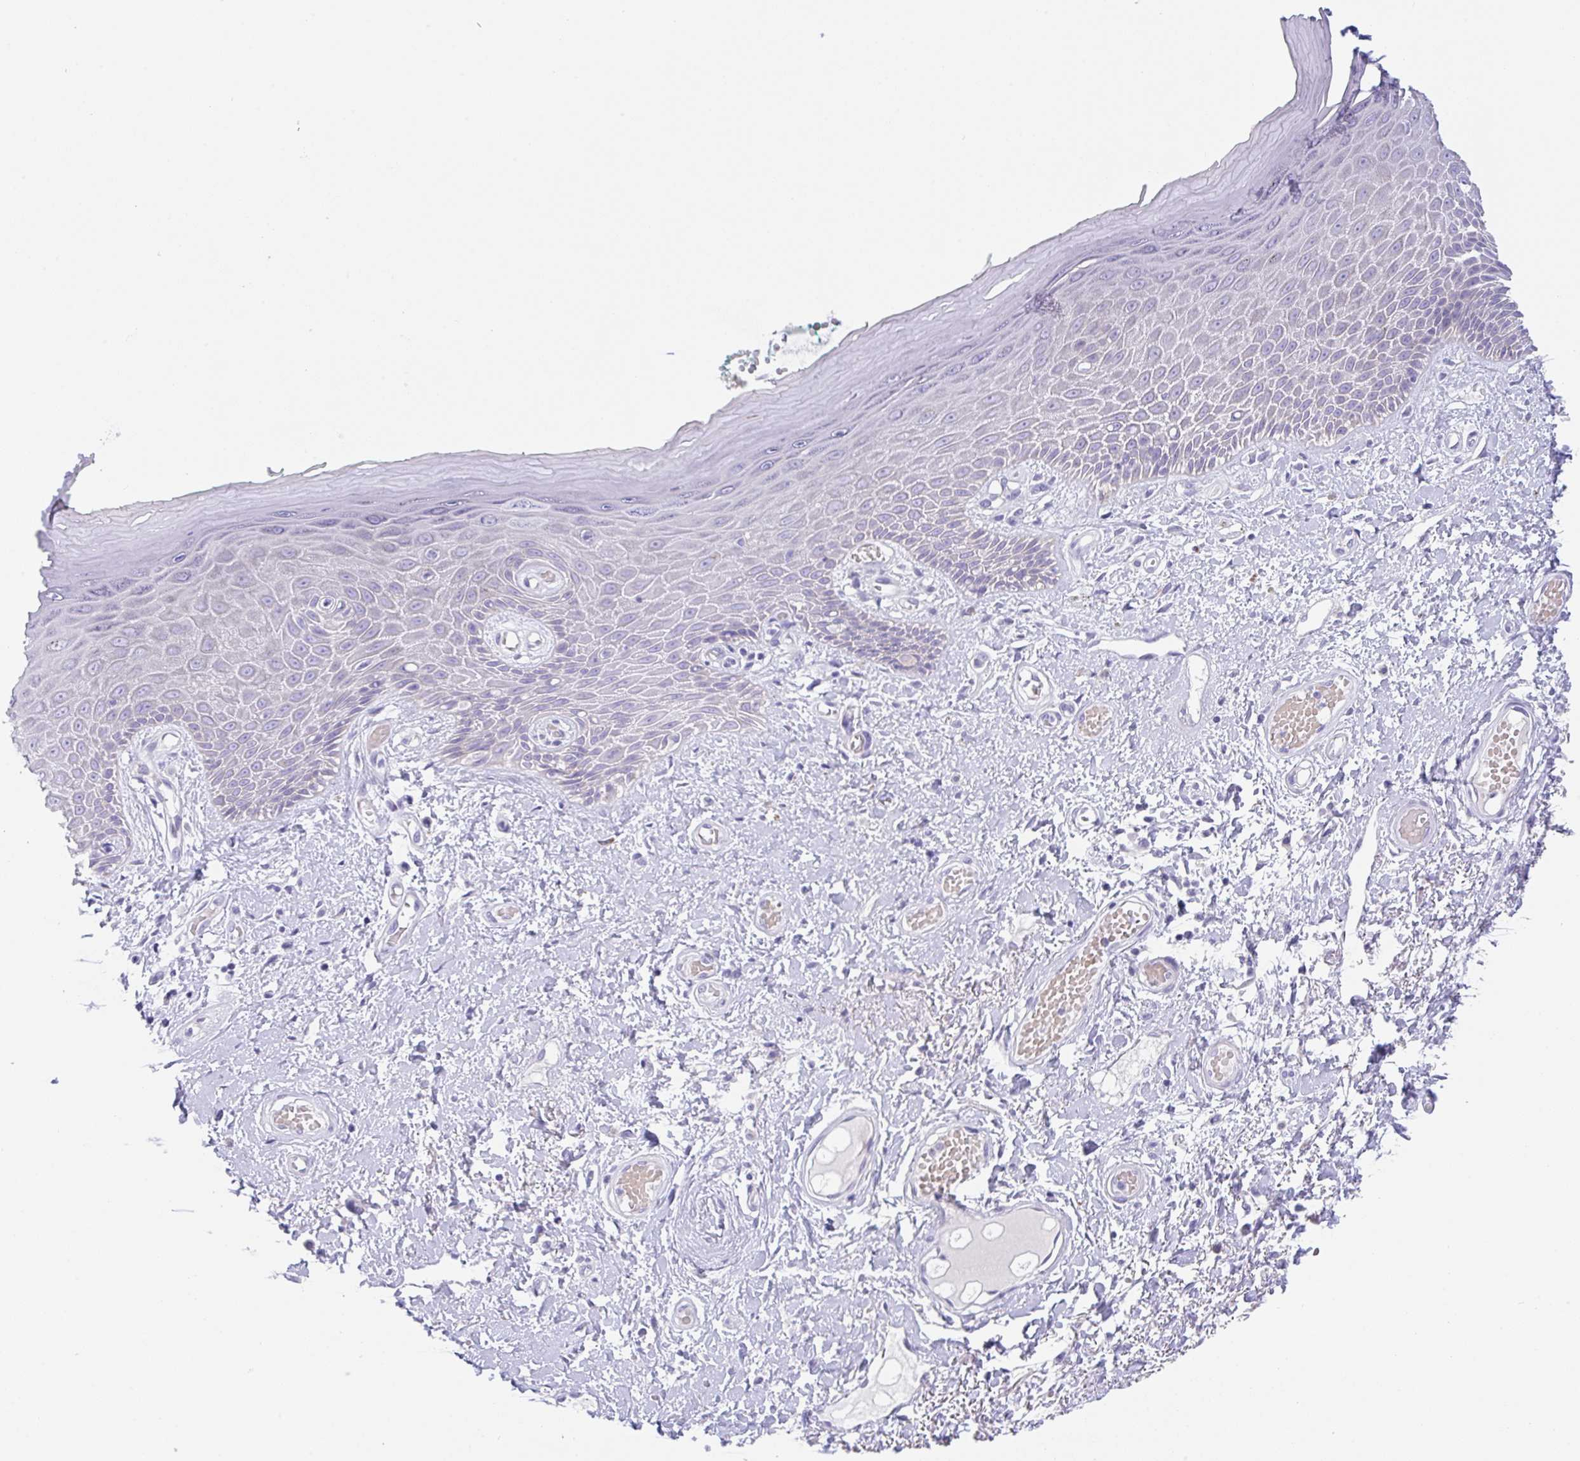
{"staining": {"intensity": "moderate", "quantity": "<25%", "location": "cytoplasmic/membranous"}, "tissue": "skin", "cell_type": "Epidermal cells", "image_type": "normal", "snomed": [{"axis": "morphology", "description": "Normal tissue, NOS"}, {"axis": "topography", "description": "Anal"}, {"axis": "topography", "description": "Peripheral nerve tissue"}], "caption": "Skin stained with DAB immunohistochemistry (IHC) demonstrates low levels of moderate cytoplasmic/membranous staining in approximately <25% of epidermal cells.", "gene": "TRAF4", "patient": {"sex": "male", "age": 78}}